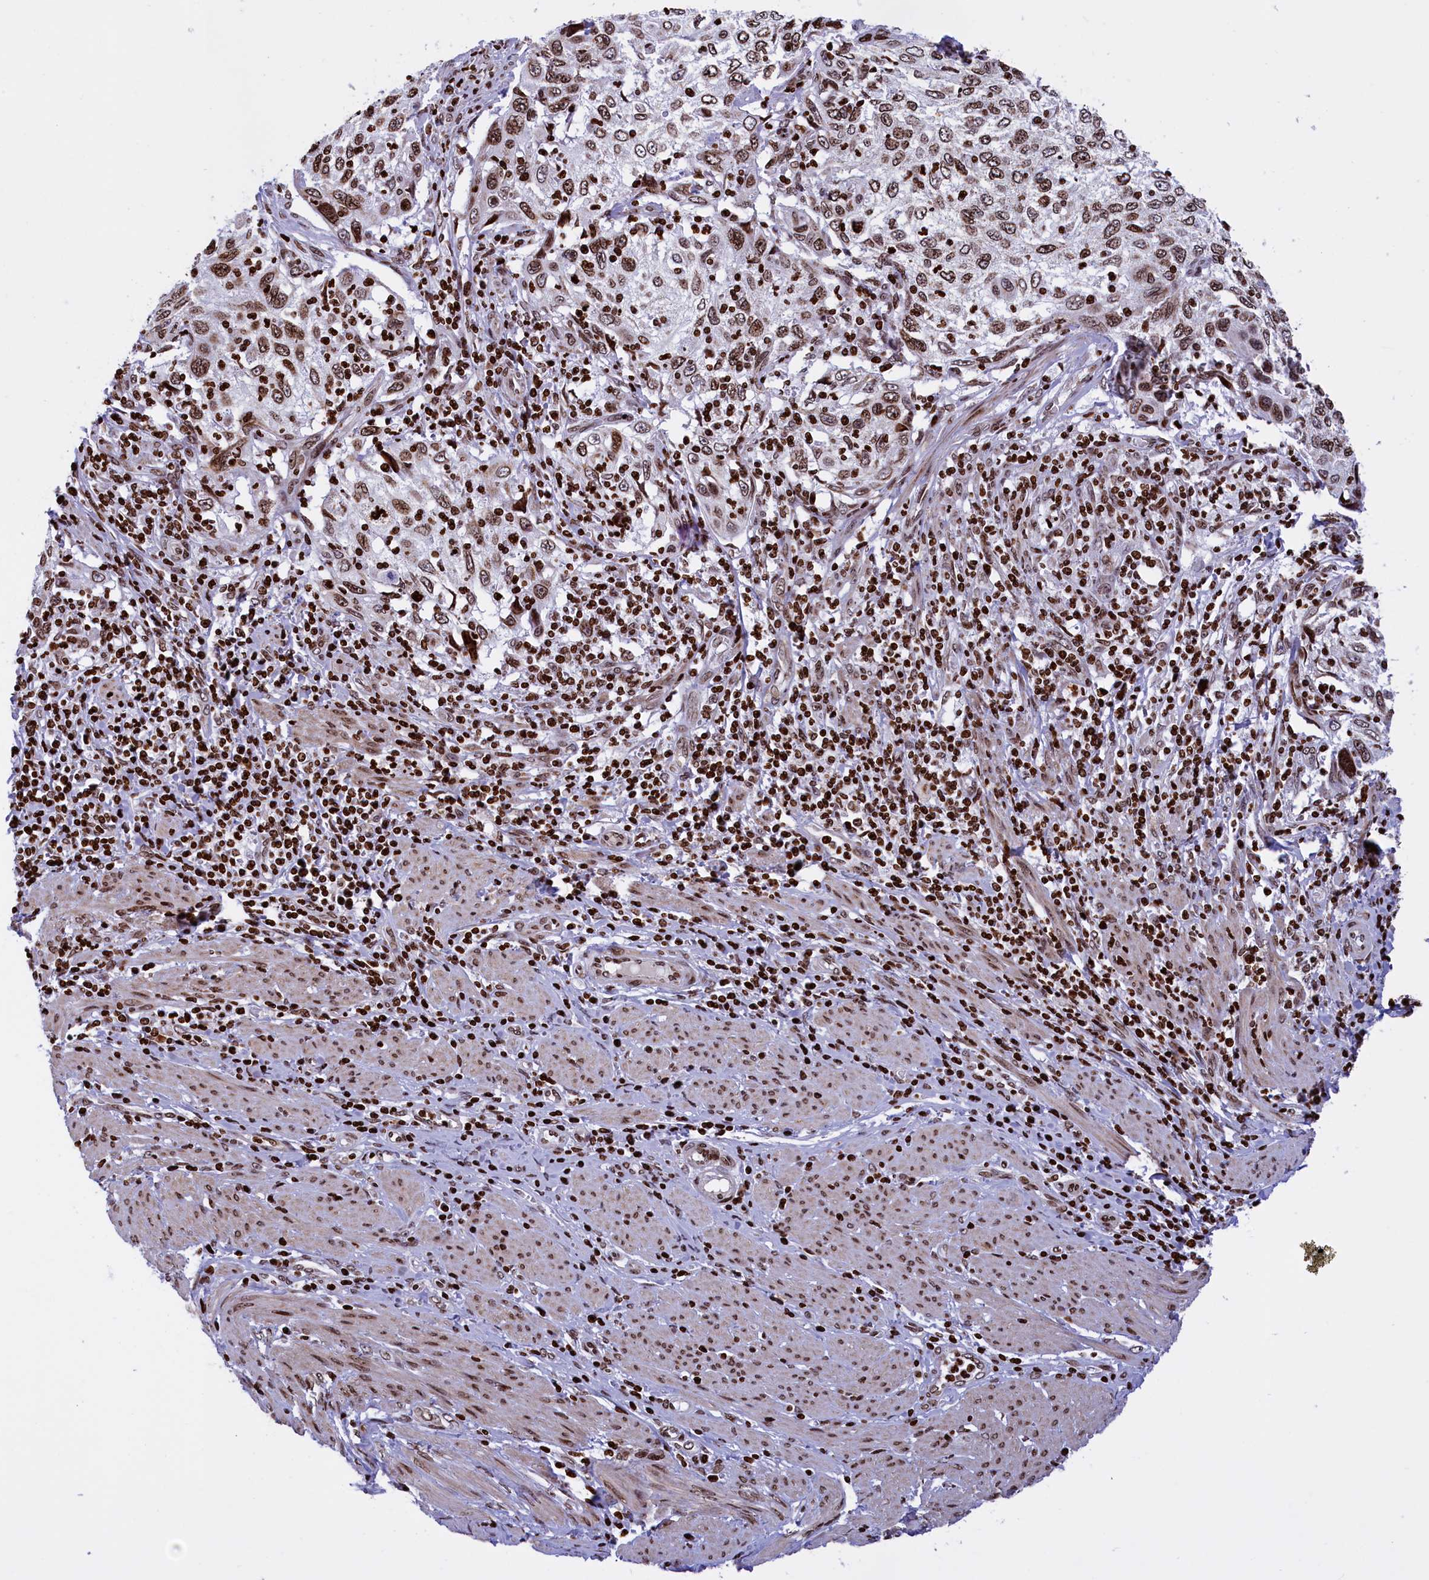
{"staining": {"intensity": "strong", "quantity": ">75%", "location": "nuclear"}, "tissue": "cervical cancer", "cell_type": "Tumor cells", "image_type": "cancer", "snomed": [{"axis": "morphology", "description": "Squamous cell carcinoma, NOS"}, {"axis": "topography", "description": "Cervix"}], "caption": "Protein staining of cervical cancer tissue exhibits strong nuclear staining in about >75% of tumor cells.", "gene": "TIMM29", "patient": {"sex": "female", "age": 70}}